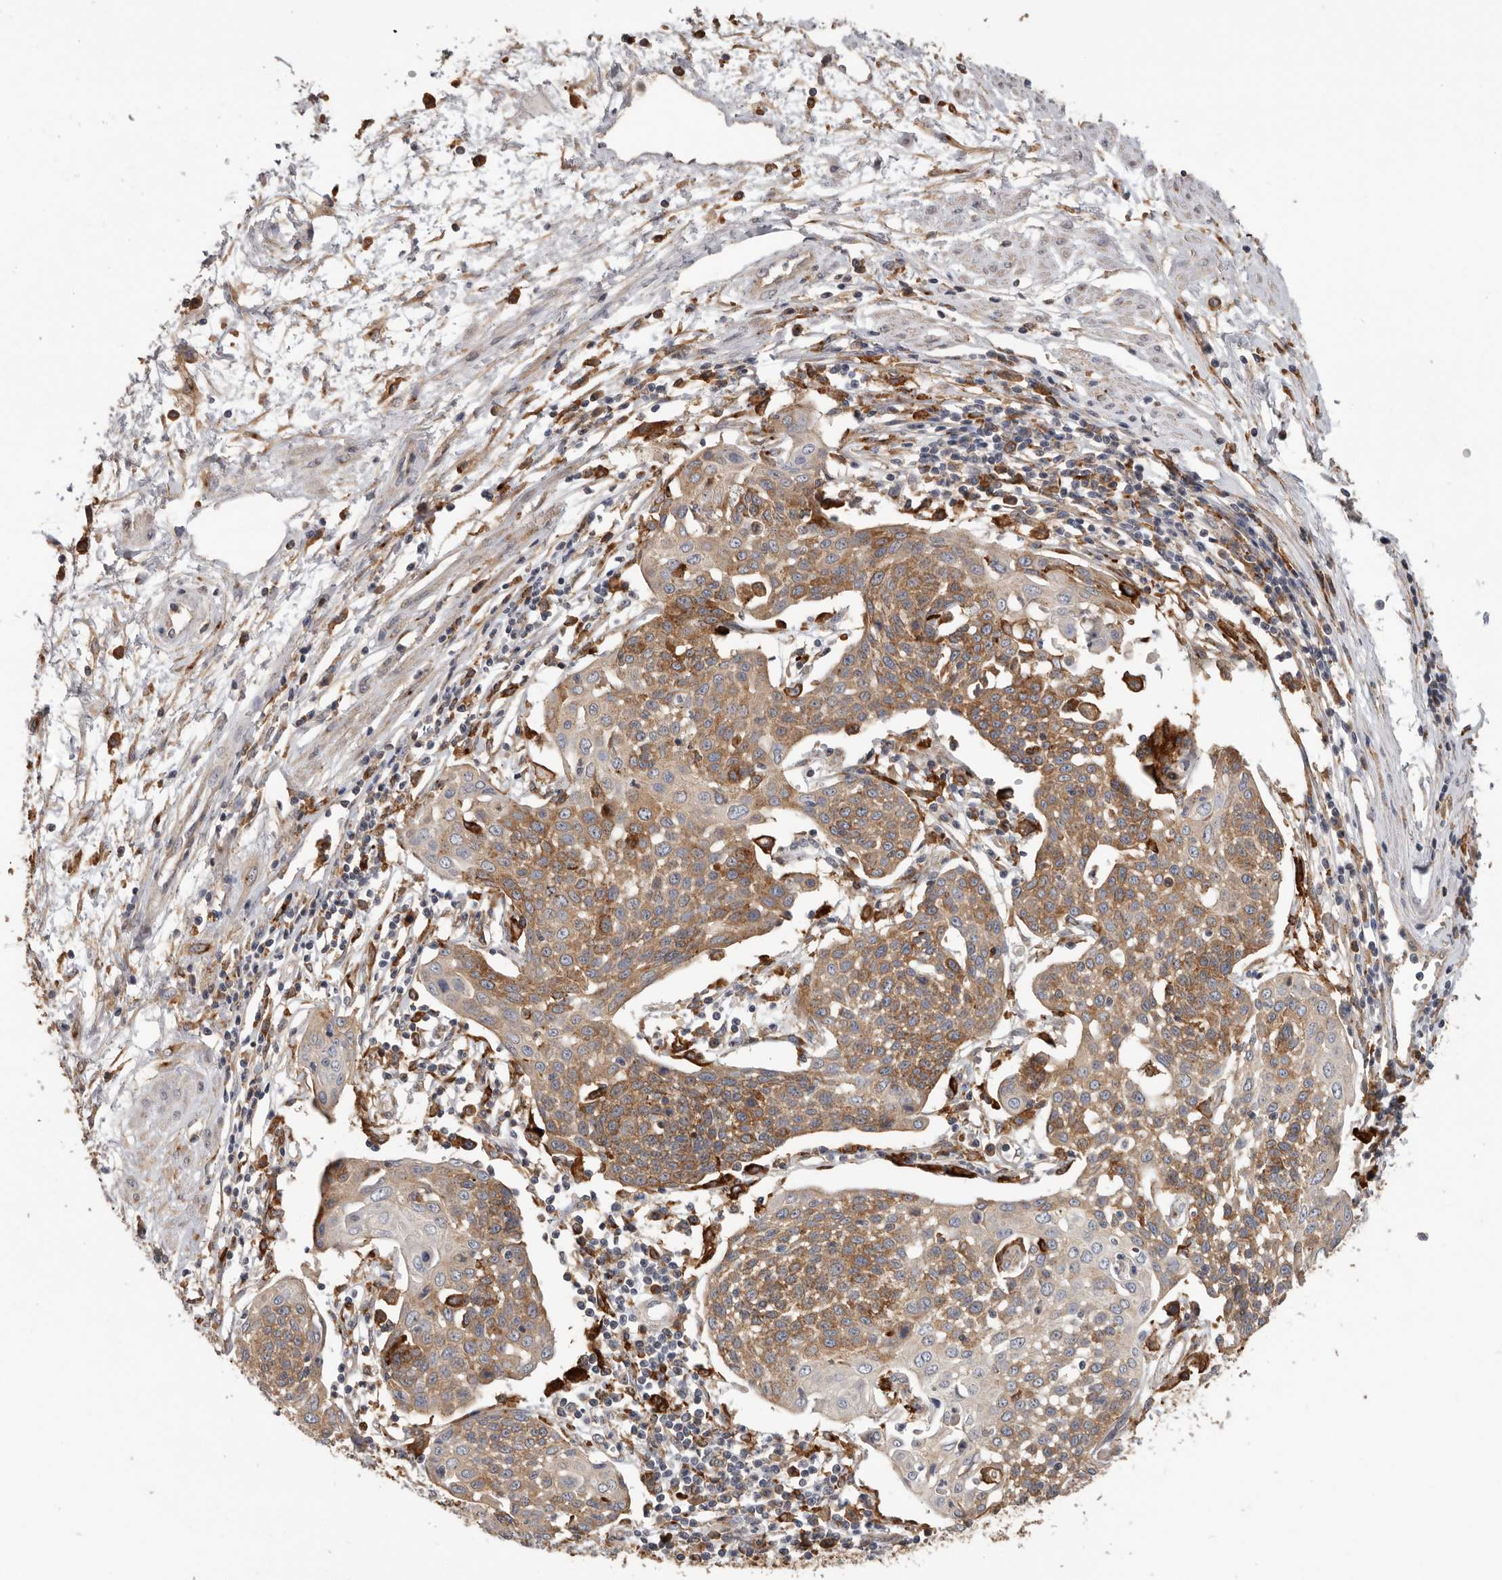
{"staining": {"intensity": "moderate", "quantity": ">75%", "location": "cytoplasmic/membranous"}, "tissue": "cervical cancer", "cell_type": "Tumor cells", "image_type": "cancer", "snomed": [{"axis": "morphology", "description": "Squamous cell carcinoma, NOS"}, {"axis": "topography", "description": "Cervix"}], "caption": "IHC staining of cervical cancer (squamous cell carcinoma), which reveals medium levels of moderate cytoplasmic/membranous staining in approximately >75% of tumor cells indicating moderate cytoplasmic/membranous protein positivity. The staining was performed using DAB (3,3'-diaminobenzidine) (brown) for protein detection and nuclei were counterstained in hematoxylin (blue).", "gene": "TFRC", "patient": {"sex": "female", "age": 34}}